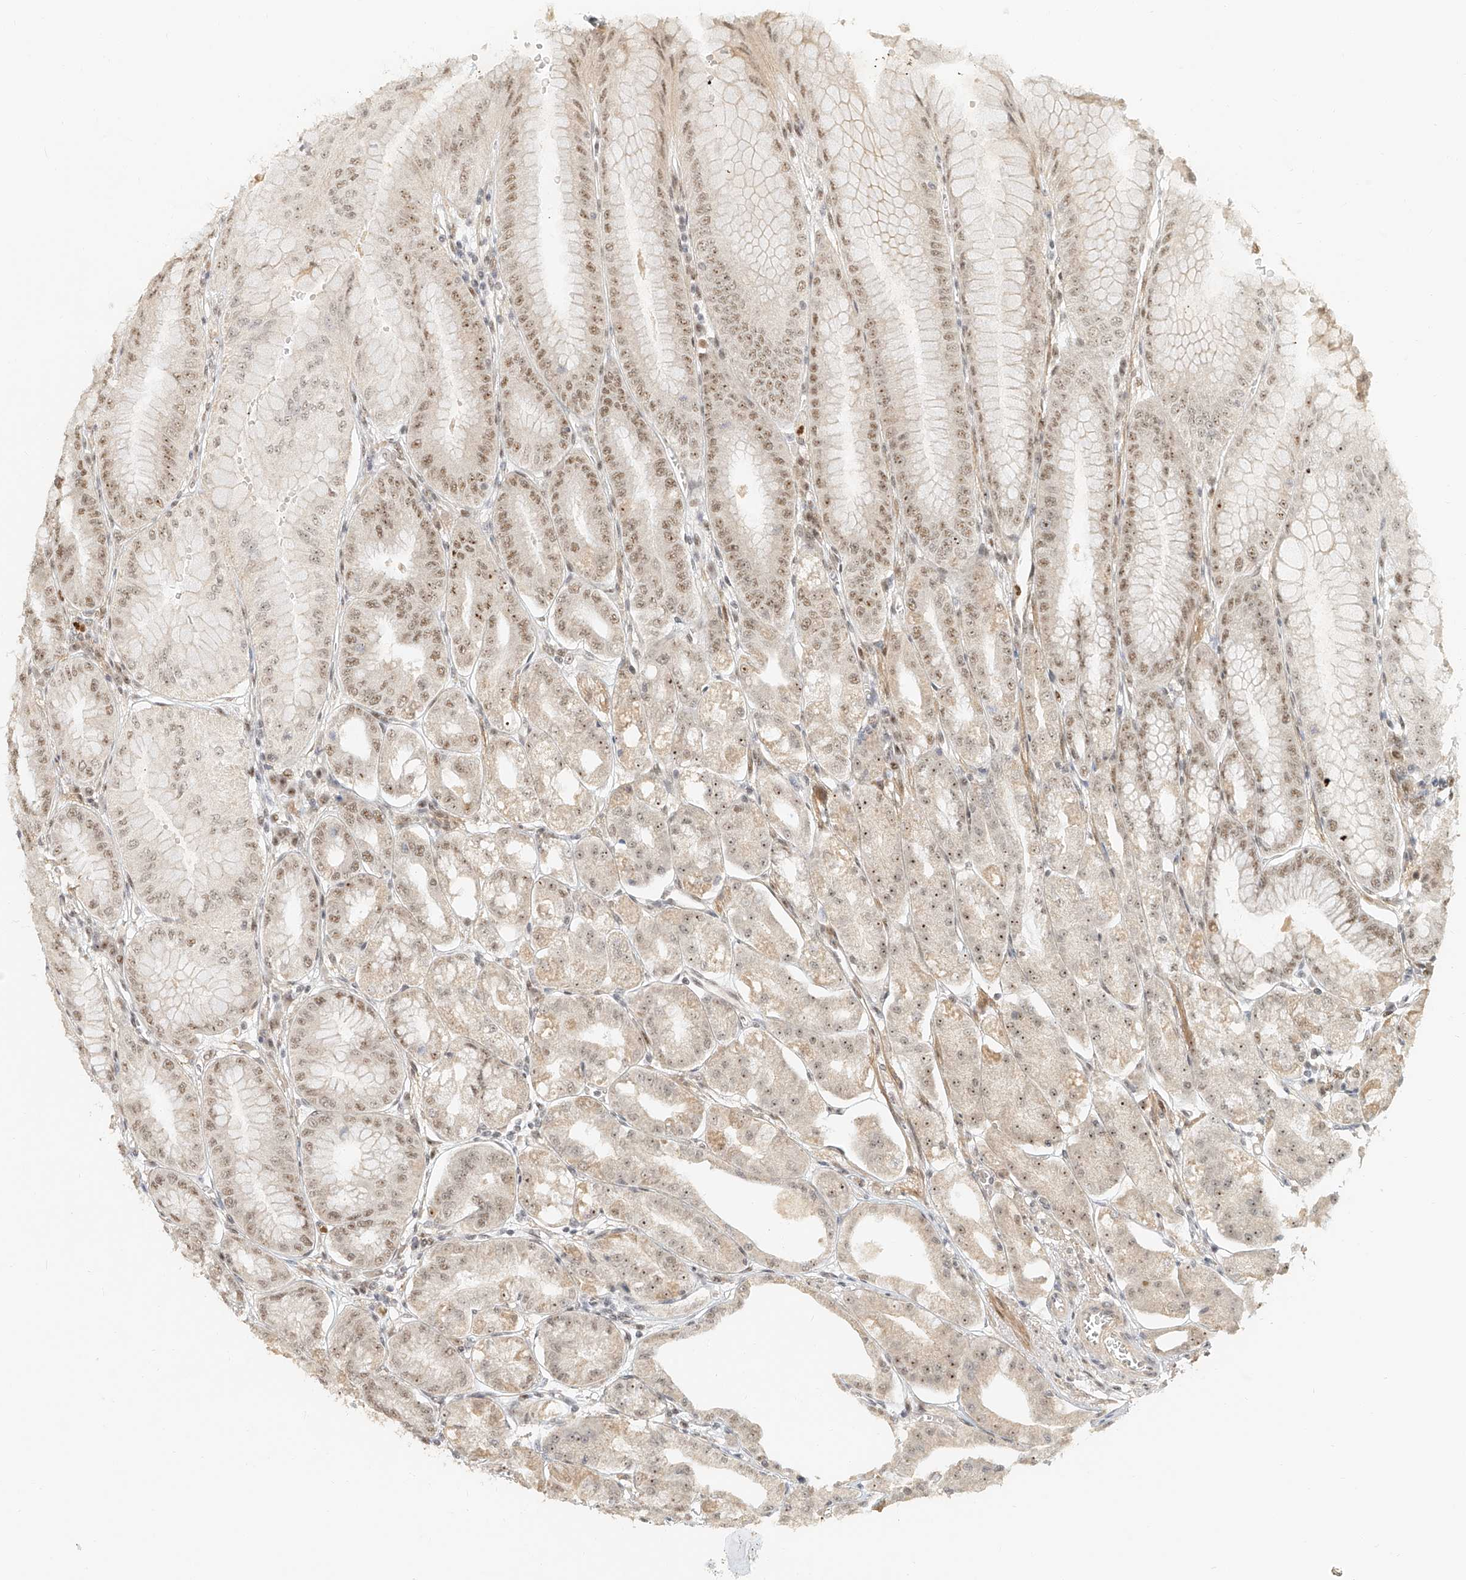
{"staining": {"intensity": "moderate", "quantity": ">75%", "location": "nuclear"}, "tissue": "stomach", "cell_type": "Glandular cells", "image_type": "normal", "snomed": [{"axis": "morphology", "description": "Normal tissue, NOS"}, {"axis": "topography", "description": "Stomach, lower"}], "caption": "Normal stomach was stained to show a protein in brown. There is medium levels of moderate nuclear staining in about >75% of glandular cells.", "gene": "CXorf58", "patient": {"sex": "male", "age": 71}}